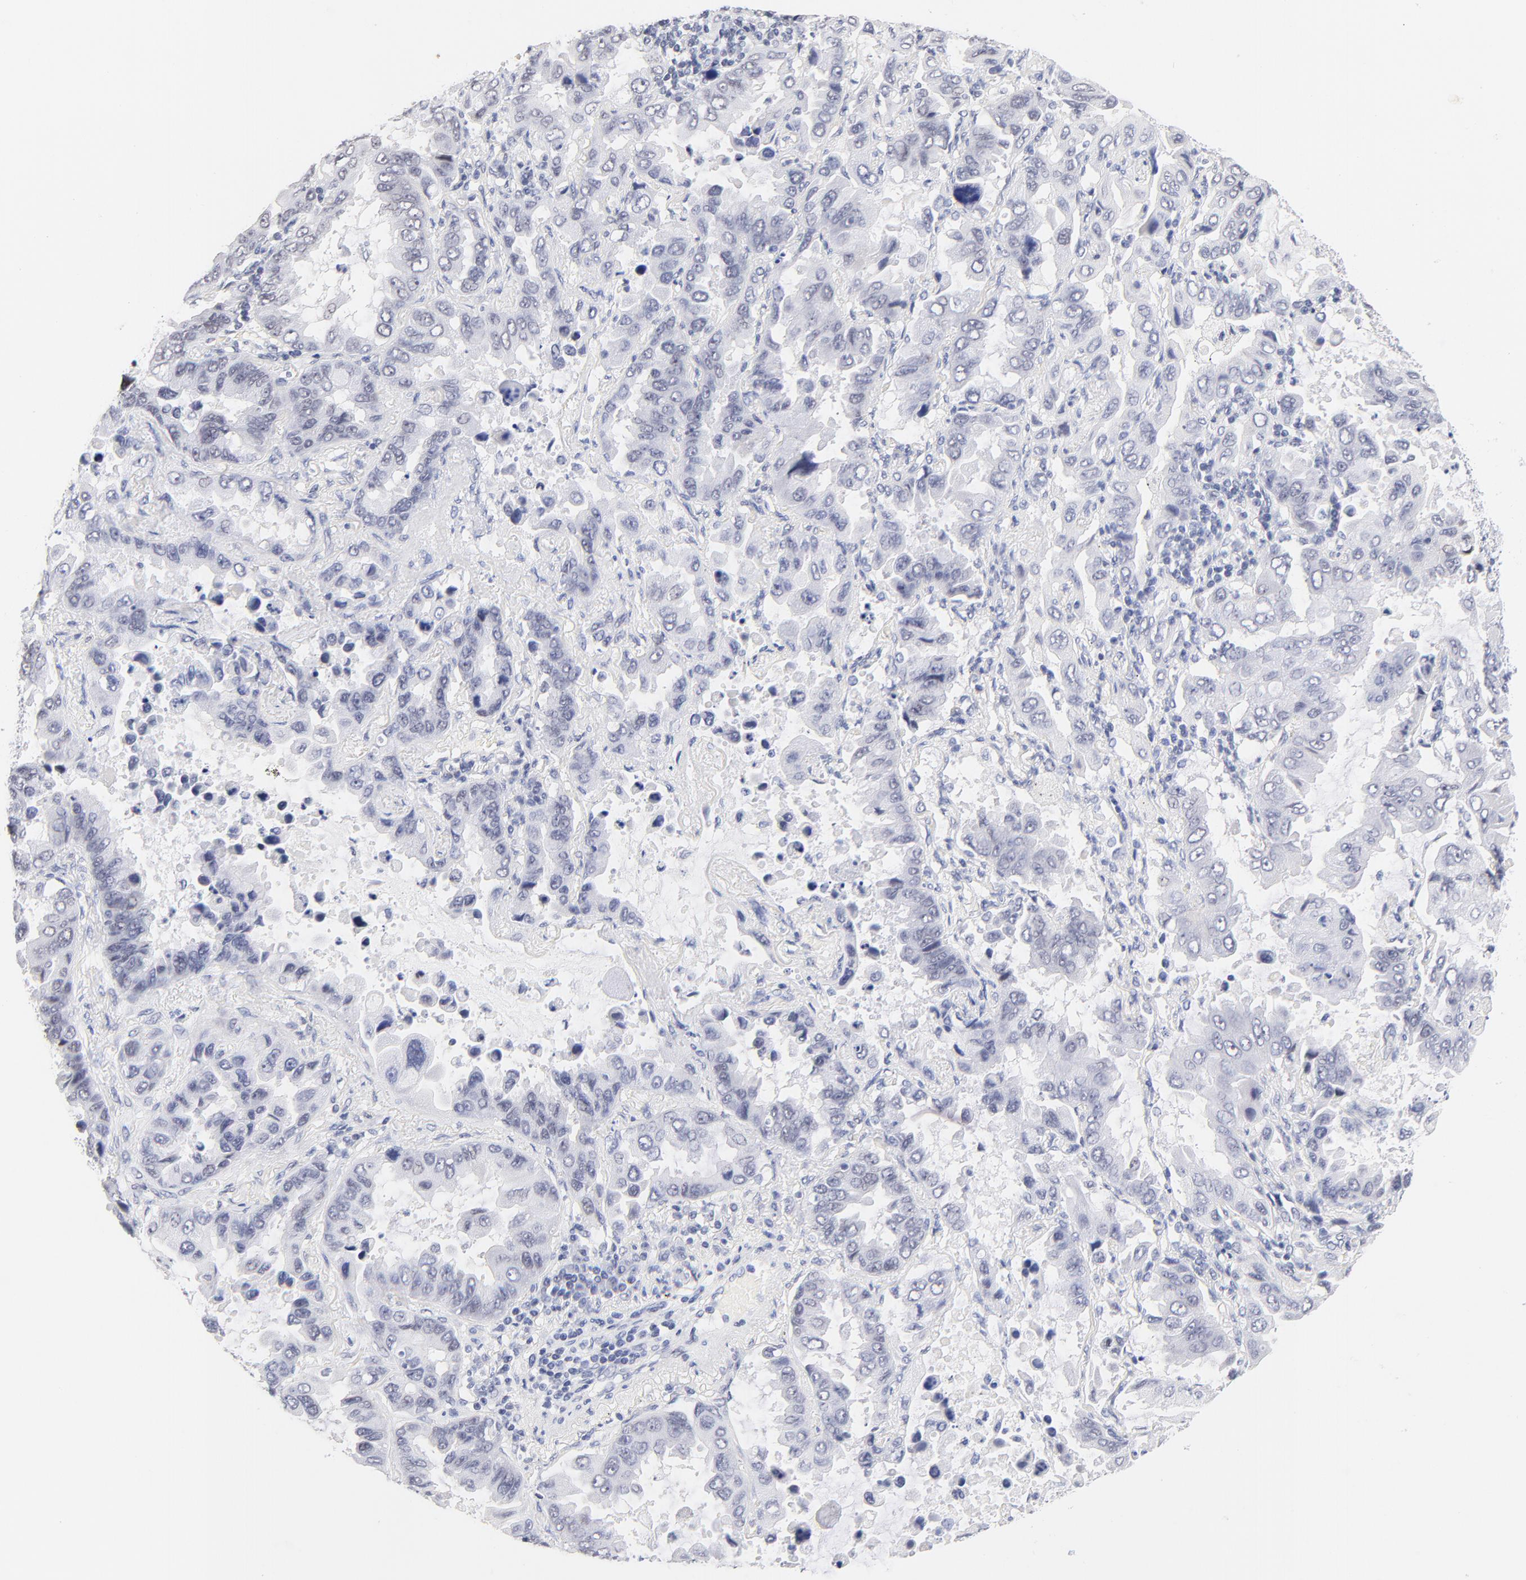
{"staining": {"intensity": "negative", "quantity": "none", "location": "none"}, "tissue": "lung cancer", "cell_type": "Tumor cells", "image_type": "cancer", "snomed": [{"axis": "morphology", "description": "Adenocarcinoma, NOS"}, {"axis": "topography", "description": "Lung"}], "caption": "Lung cancer was stained to show a protein in brown. There is no significant positivity in tumor cells.", "gene": "ZNF74", "patient": {"sex": "male", "age": 64}}